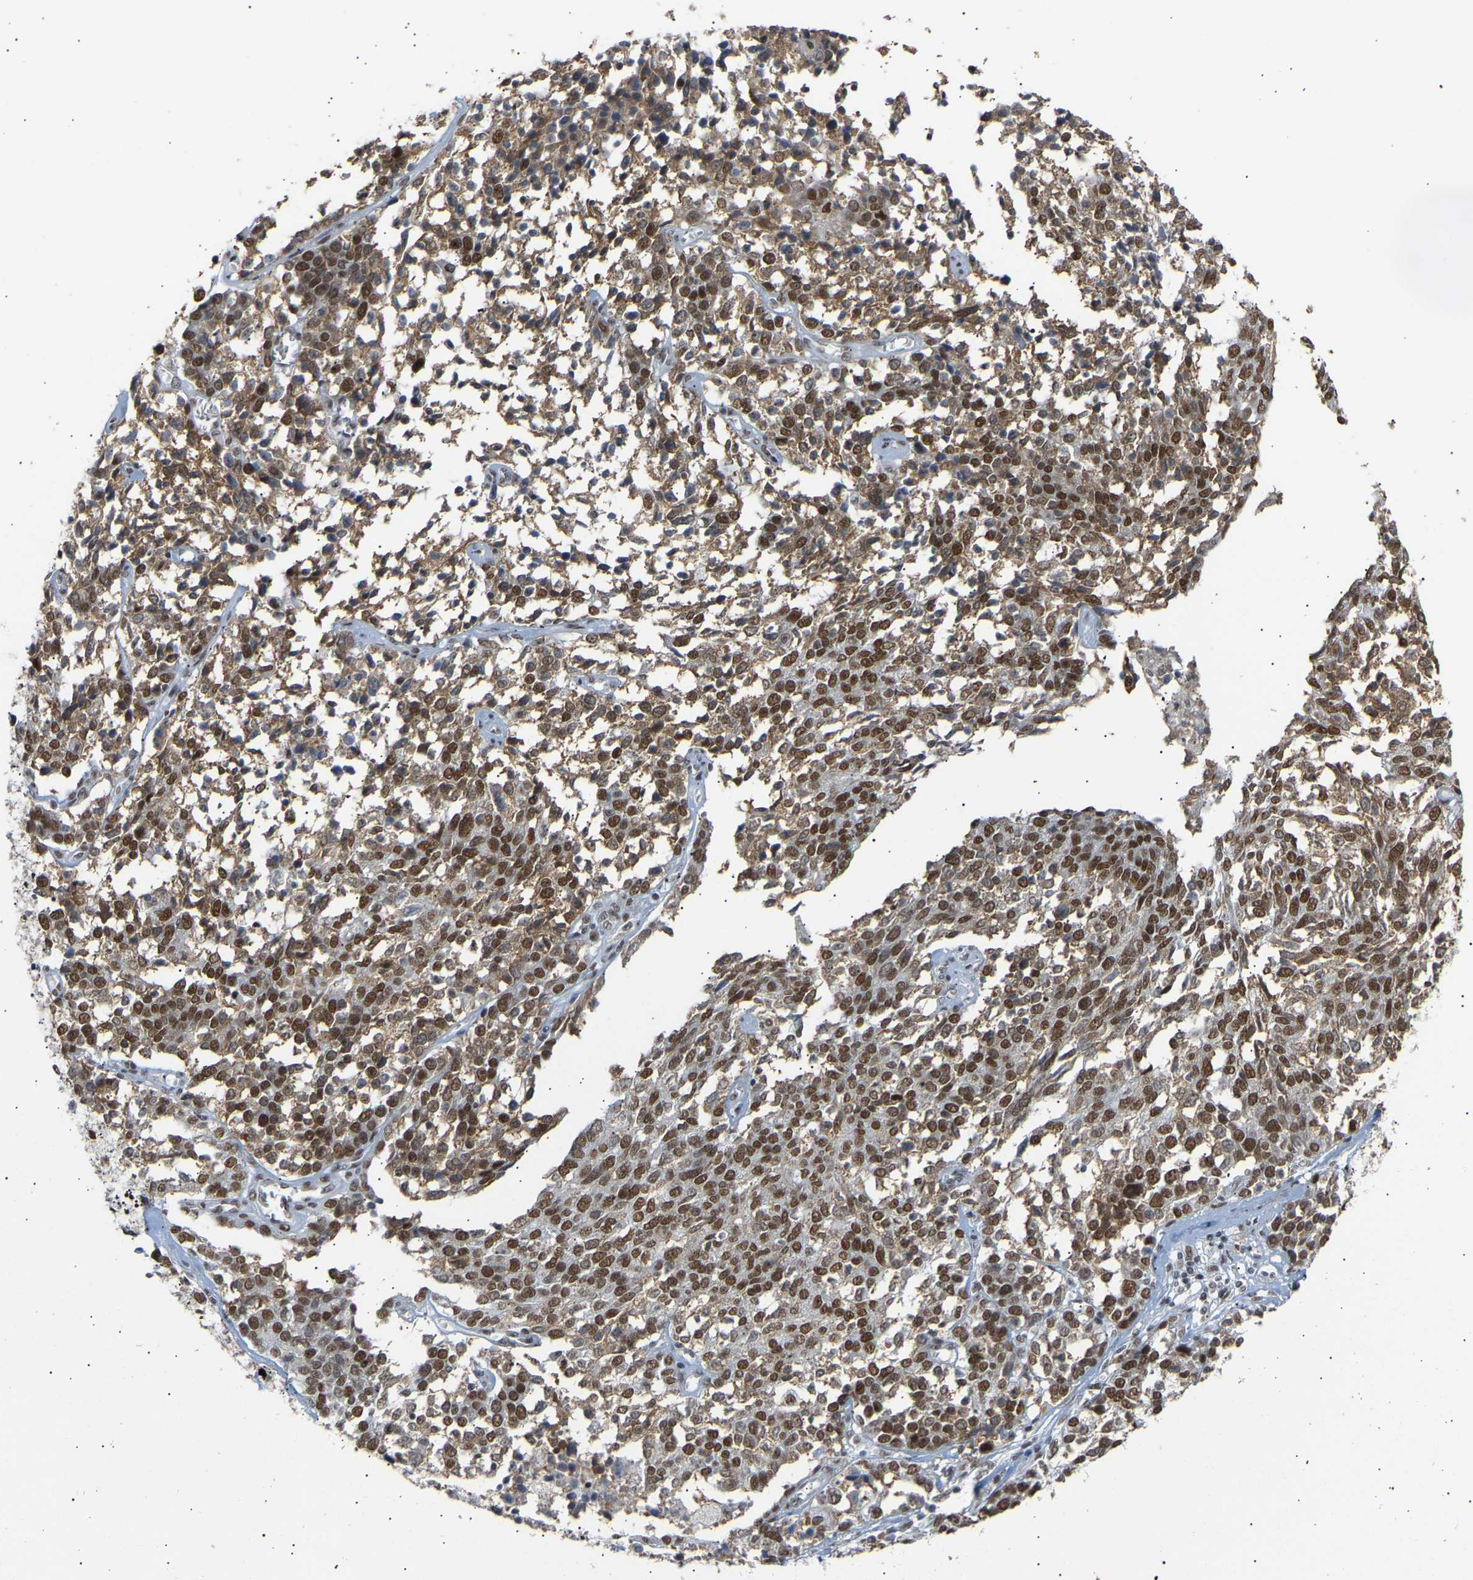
{"staining": {"intensity": "moderate", "quantity": ">75%", "location": "nuclear"}, "tissue": "ovarian cancer", "cell_type": "Tumor cells", "image_type": "cancer", "snomed": [{"axis": "morphology", "description": "Cystadenocarcinoma, serous, NOS"}, {"axis": "topography", "description": "Ovary"}], "caption": "Brown immunohistochemical staining in human serous cystadenocarcinoma (ovarian) displays moderate nuclear positivity in approximately >75% of tumor cells.", "gene": "NELFB", "patient": {"sex": "female", "age": 44}}